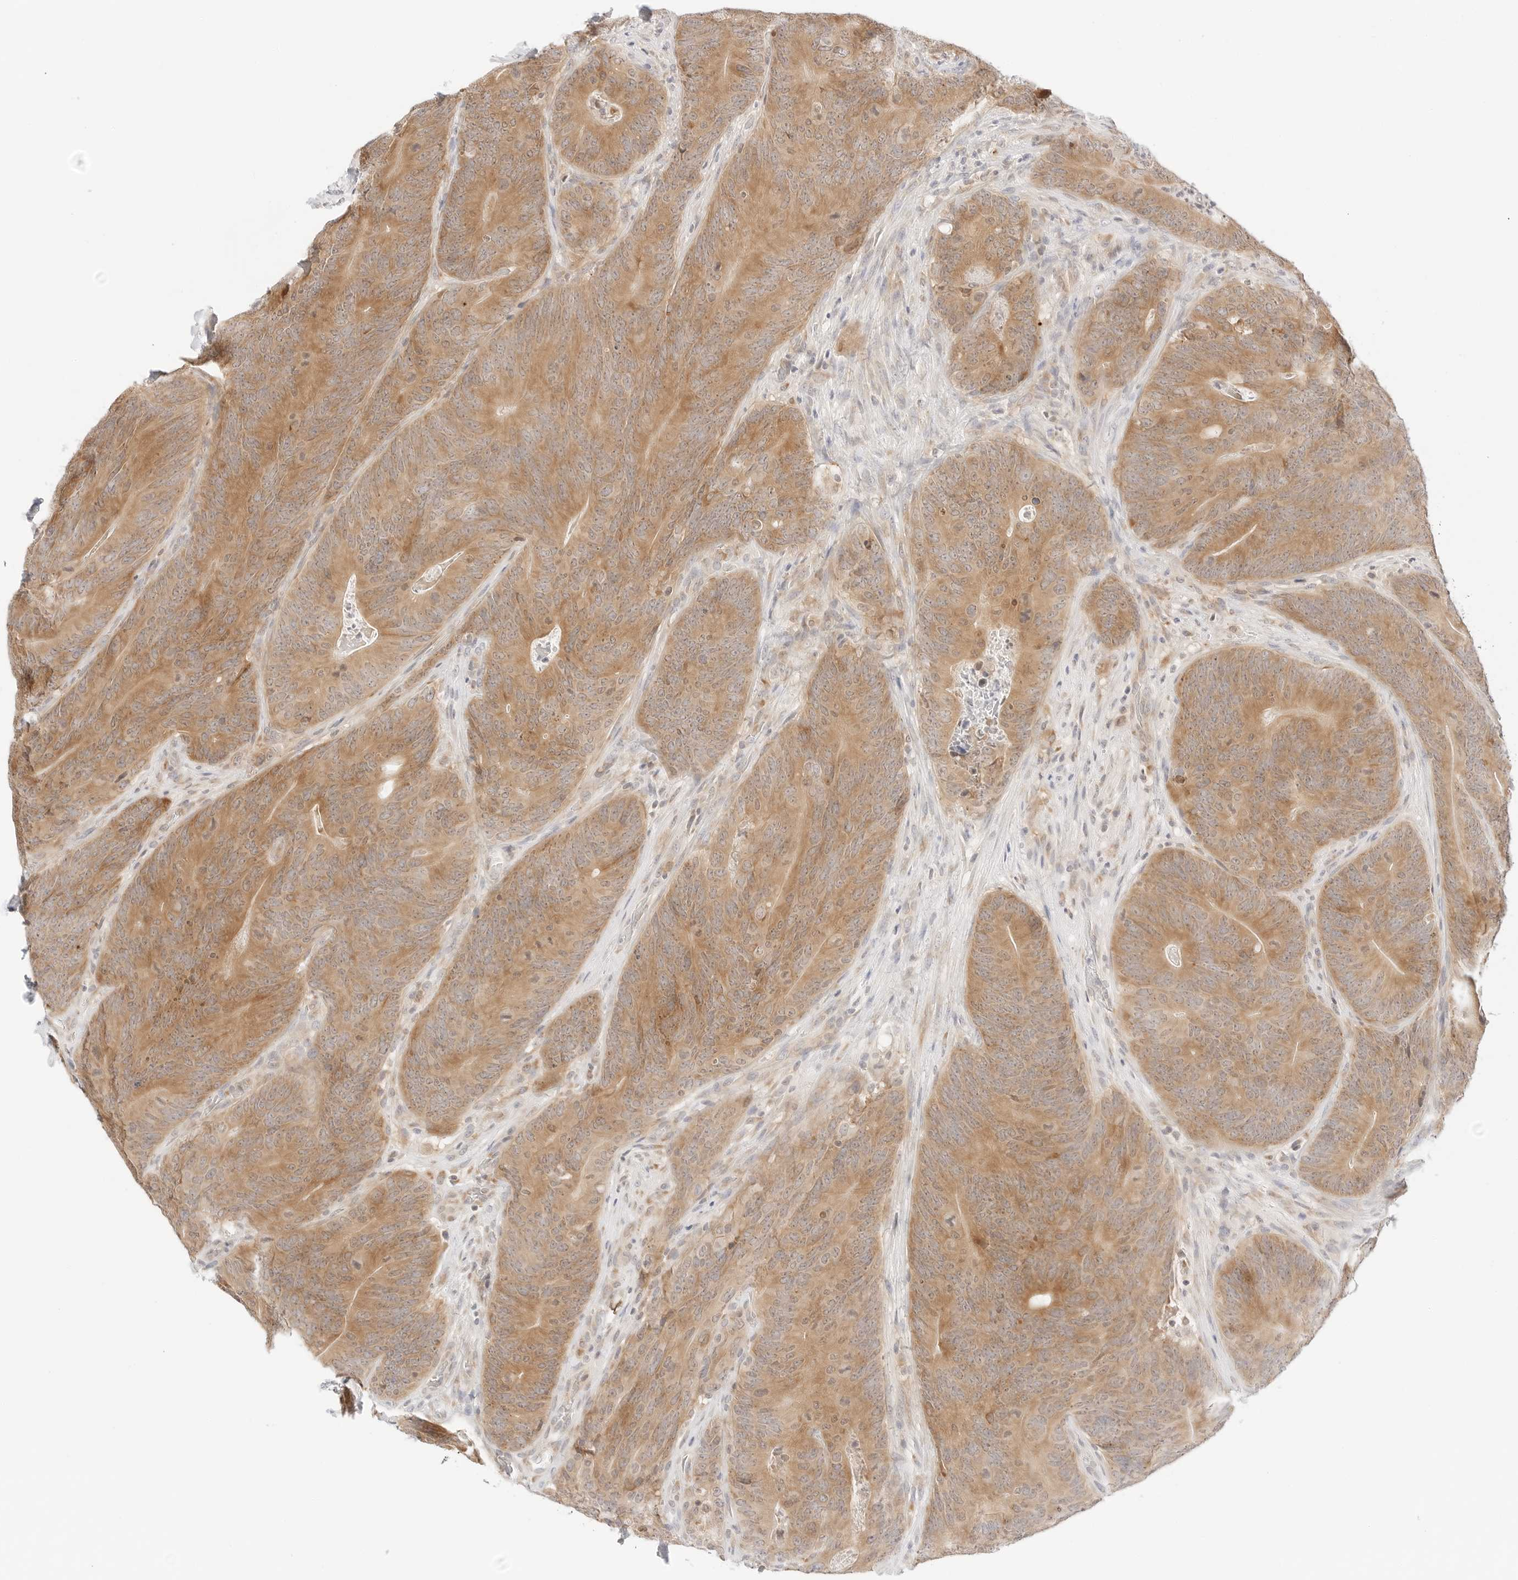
{"staining": {"intensity": "moderate", "quantity": ">75%", "location": "cytoplasmic/membranous"}, "tissue": "colorectal cancer", "cell_type": "Tumor cells", "image_type": "cancer", "snomed": [{"axis": "morphology", "description": "Normal tissue, NOS"}, {"axis": "topography", "description": "Colon"}], "caption": "Colorectal cancer stained for a protein (brown) demonstrates moderate cytoplasmic/membranous positive positivity in approximately >75% of tumor cells.", "gene": "ERO1B", "patient": {"sex": "female", "age": 82}}